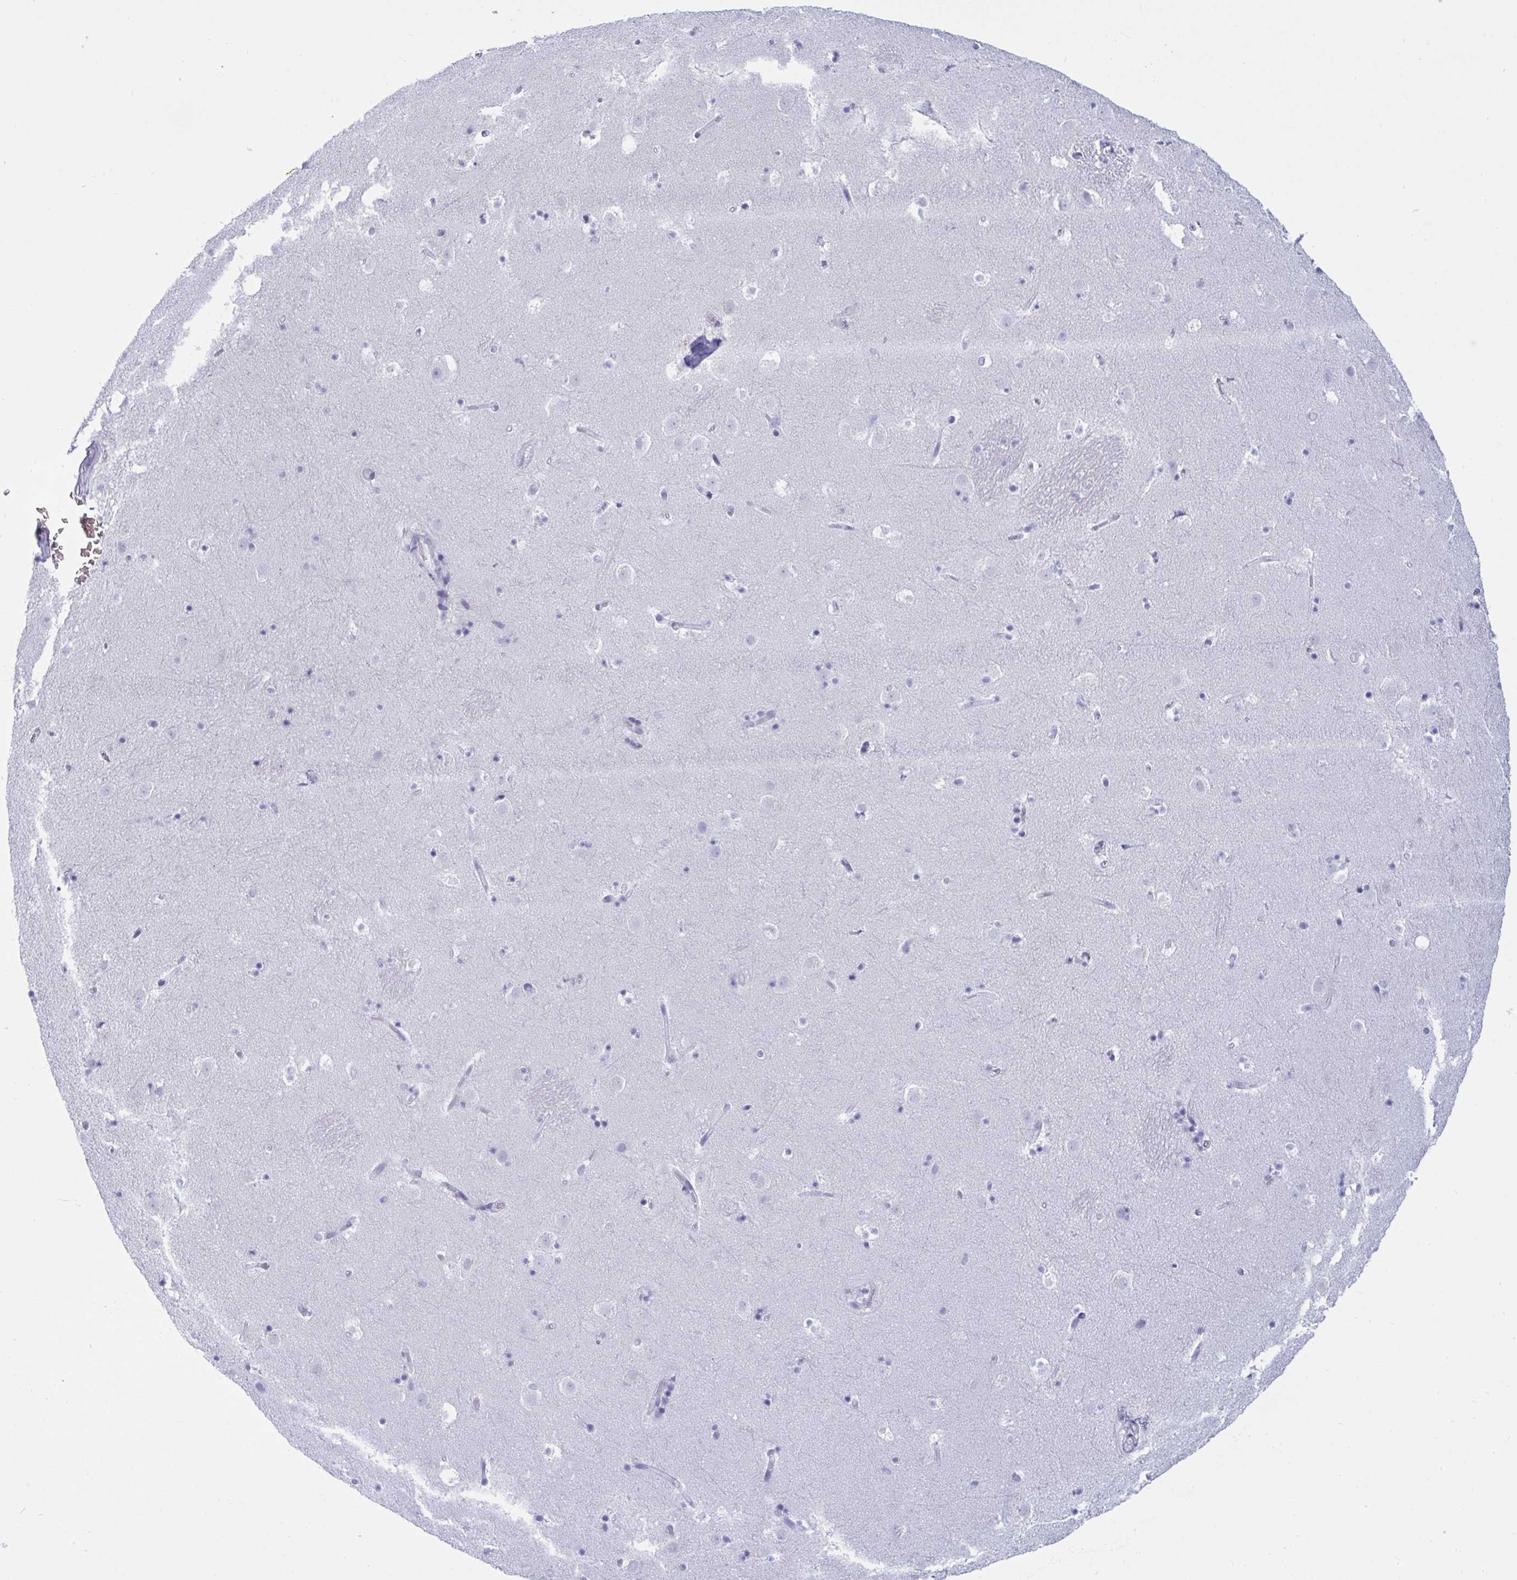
{"staining": {"intensity": "negative", "quantity": "none", "location": "none"}, "tissue": "caudate", "cell_type": "Glial cells", "image_type": "normal", "snomed": [{"axis": "morphology", "description": "Normal tissue, NOS"}, {"axis": "topography", "description": "Lateral ventricle wall"}], "caption": "Caudate was stained to show a protein in brown. There is no significant positivity in glial cells. (DAB immunohistochemistry visualized using brightfield microscopy, high magnification).", "gene": "PRDM9", "patient": {"sex": "male", "age": 37}}